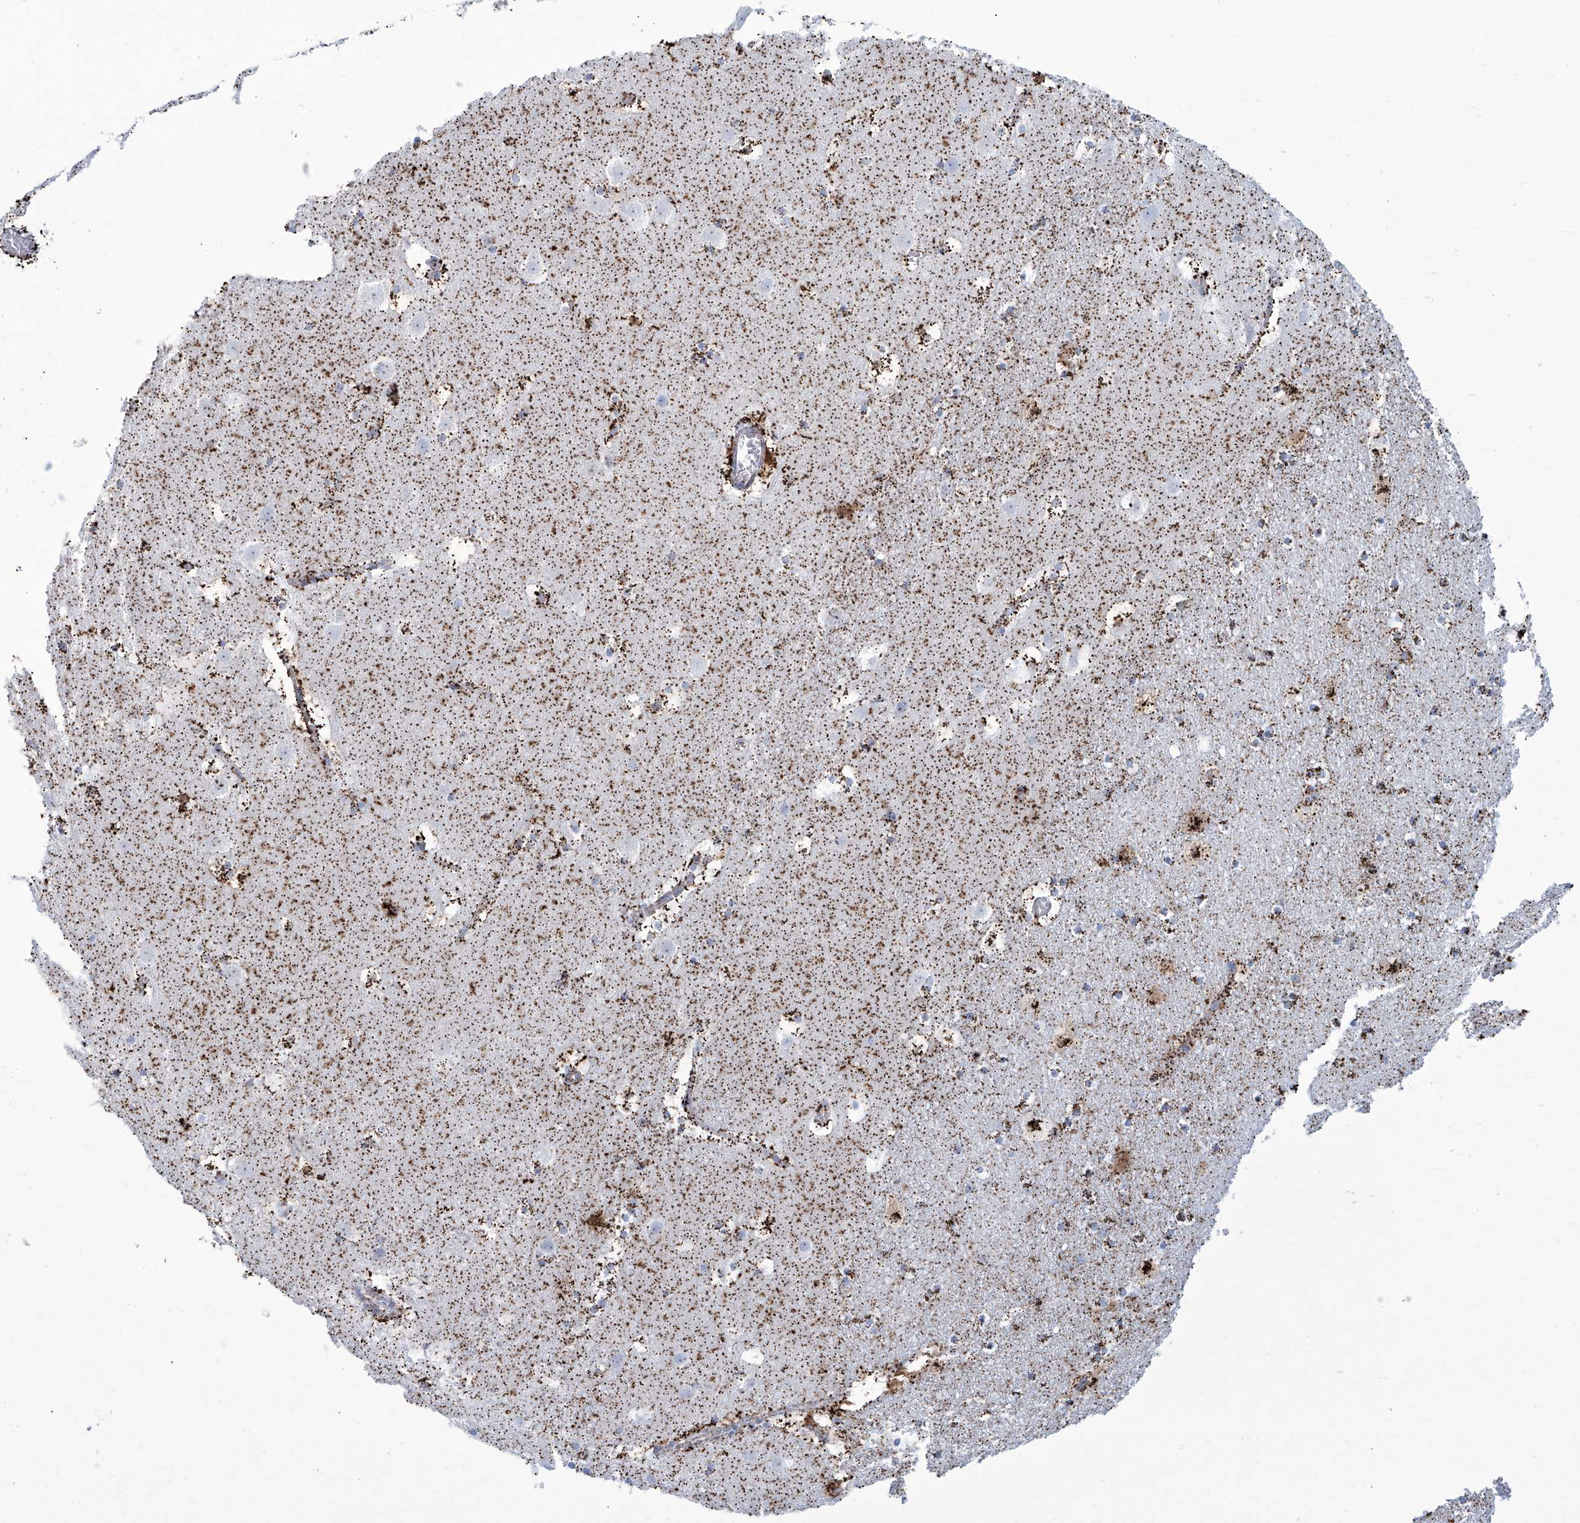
{"staining": {"intensity": "strong", "quantity": ">75%", "location": "cytoplasmic/membranous"}, "tissue": "caudate", "cell_type": "Glial cells", "image_type": "normal", "snomed": [{"axis": "morphology", "description": "Normal tissue, NOS"}, {"axis": "topography", "description": "Lateral ventricle wall"}], "caption": "Strong cytoplasmic/membranous positivity is identified in approximately >75% of glial cells in benign caudate. (DAB (3,3'-diaminobenzidine) IHC, brown staining for protein, blue staining for nuclei).", "gene": "ALDH6A1", "patient": {"sex": "male", "age": 45}}